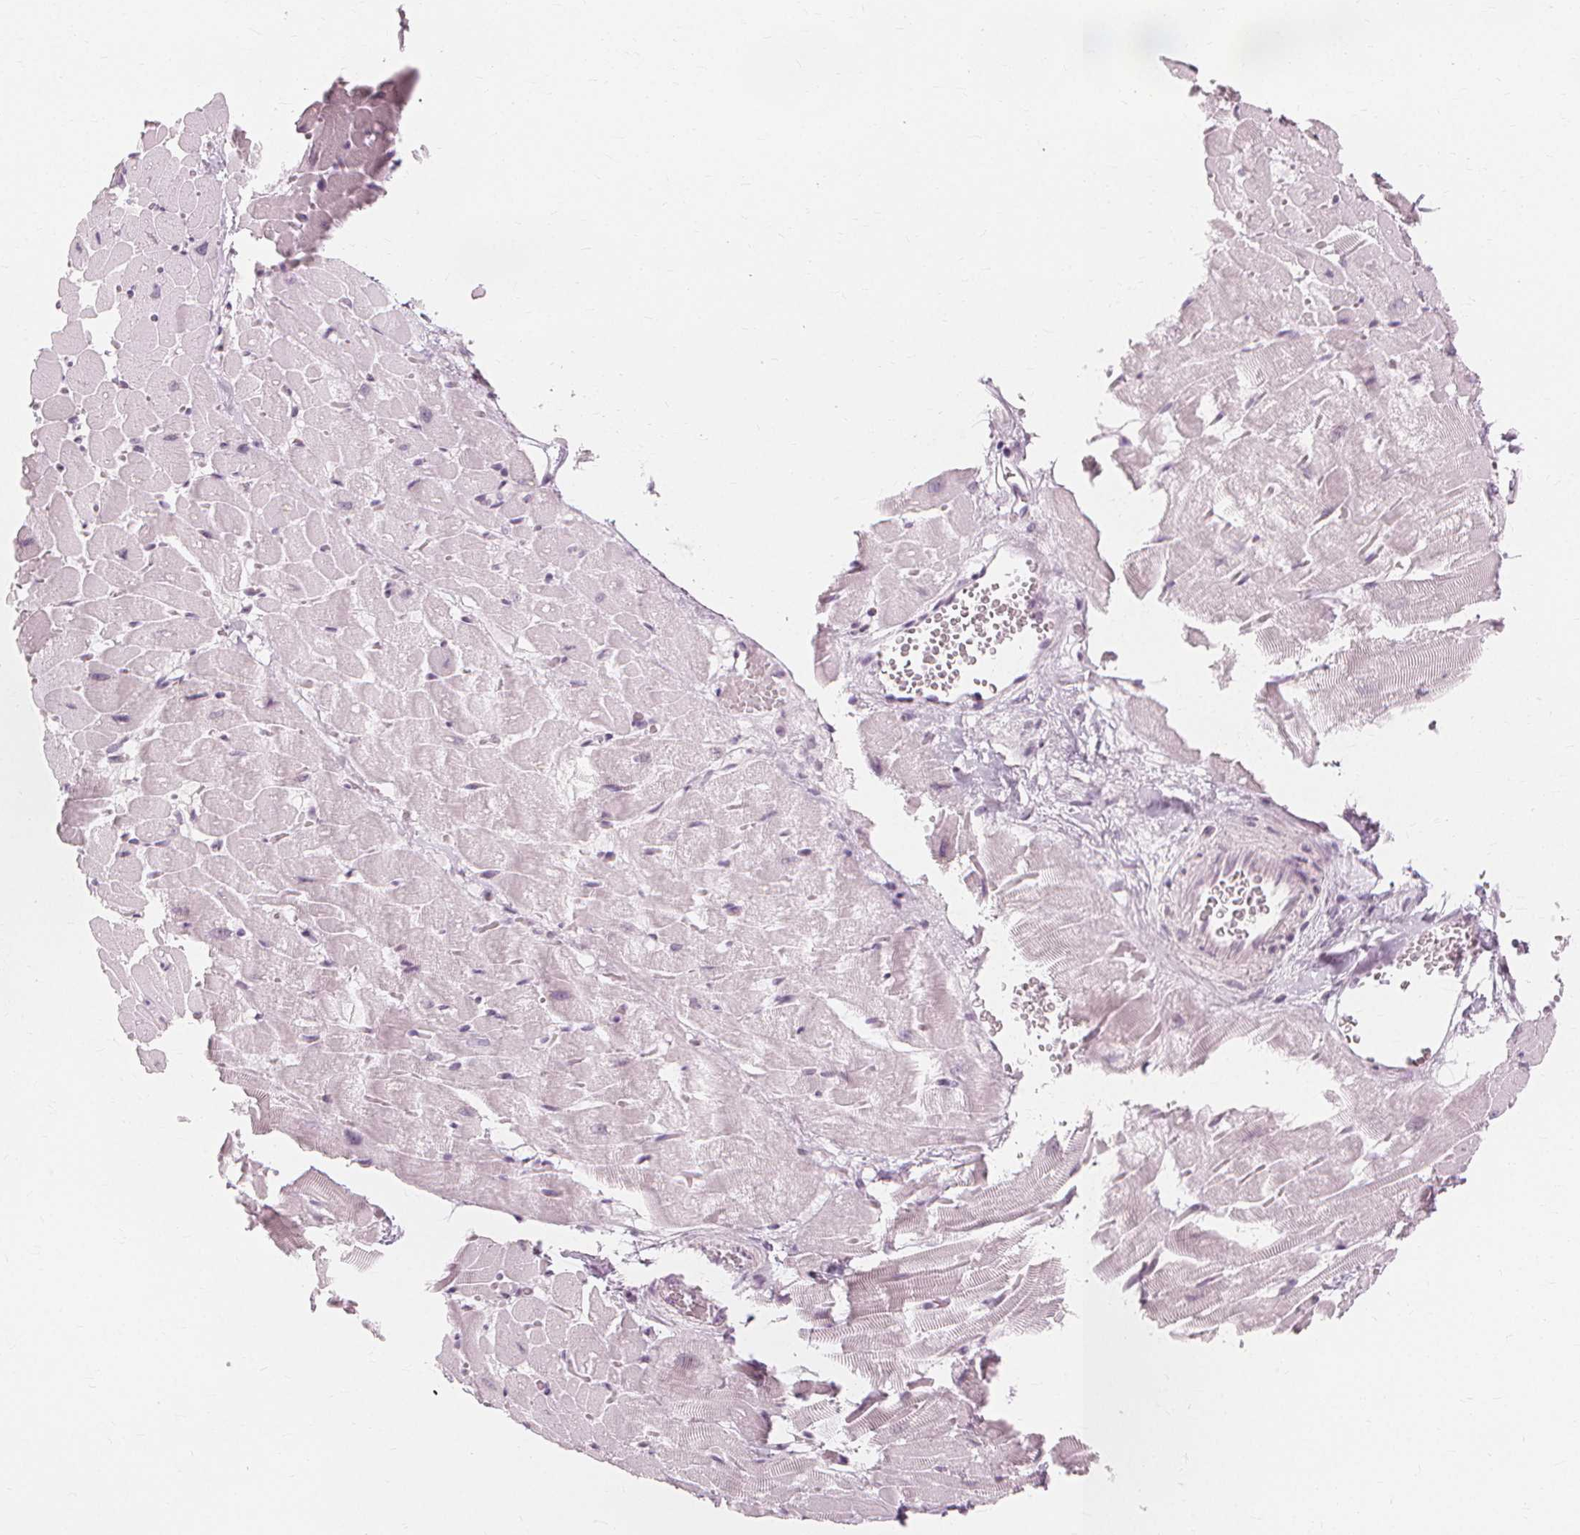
{"staining": {"intensity": "negative", "quantity": "none", "location": "none"}, "tissue": "heart muscle", "cell_type": "Cardiomyocytes", "image_type": "normal", "snomed": [{"axis": "morphology", "description": "Normal tissue, NOS"}, {"axis": "topography", "description": "Heart"}], "caption": "Unremarkable heart muscle was stained to show a protein in brown. There is no significant staining in cardiomyocytes.", "gene": "NXPE1", "patient": {"sex": "male", "age": 37}}